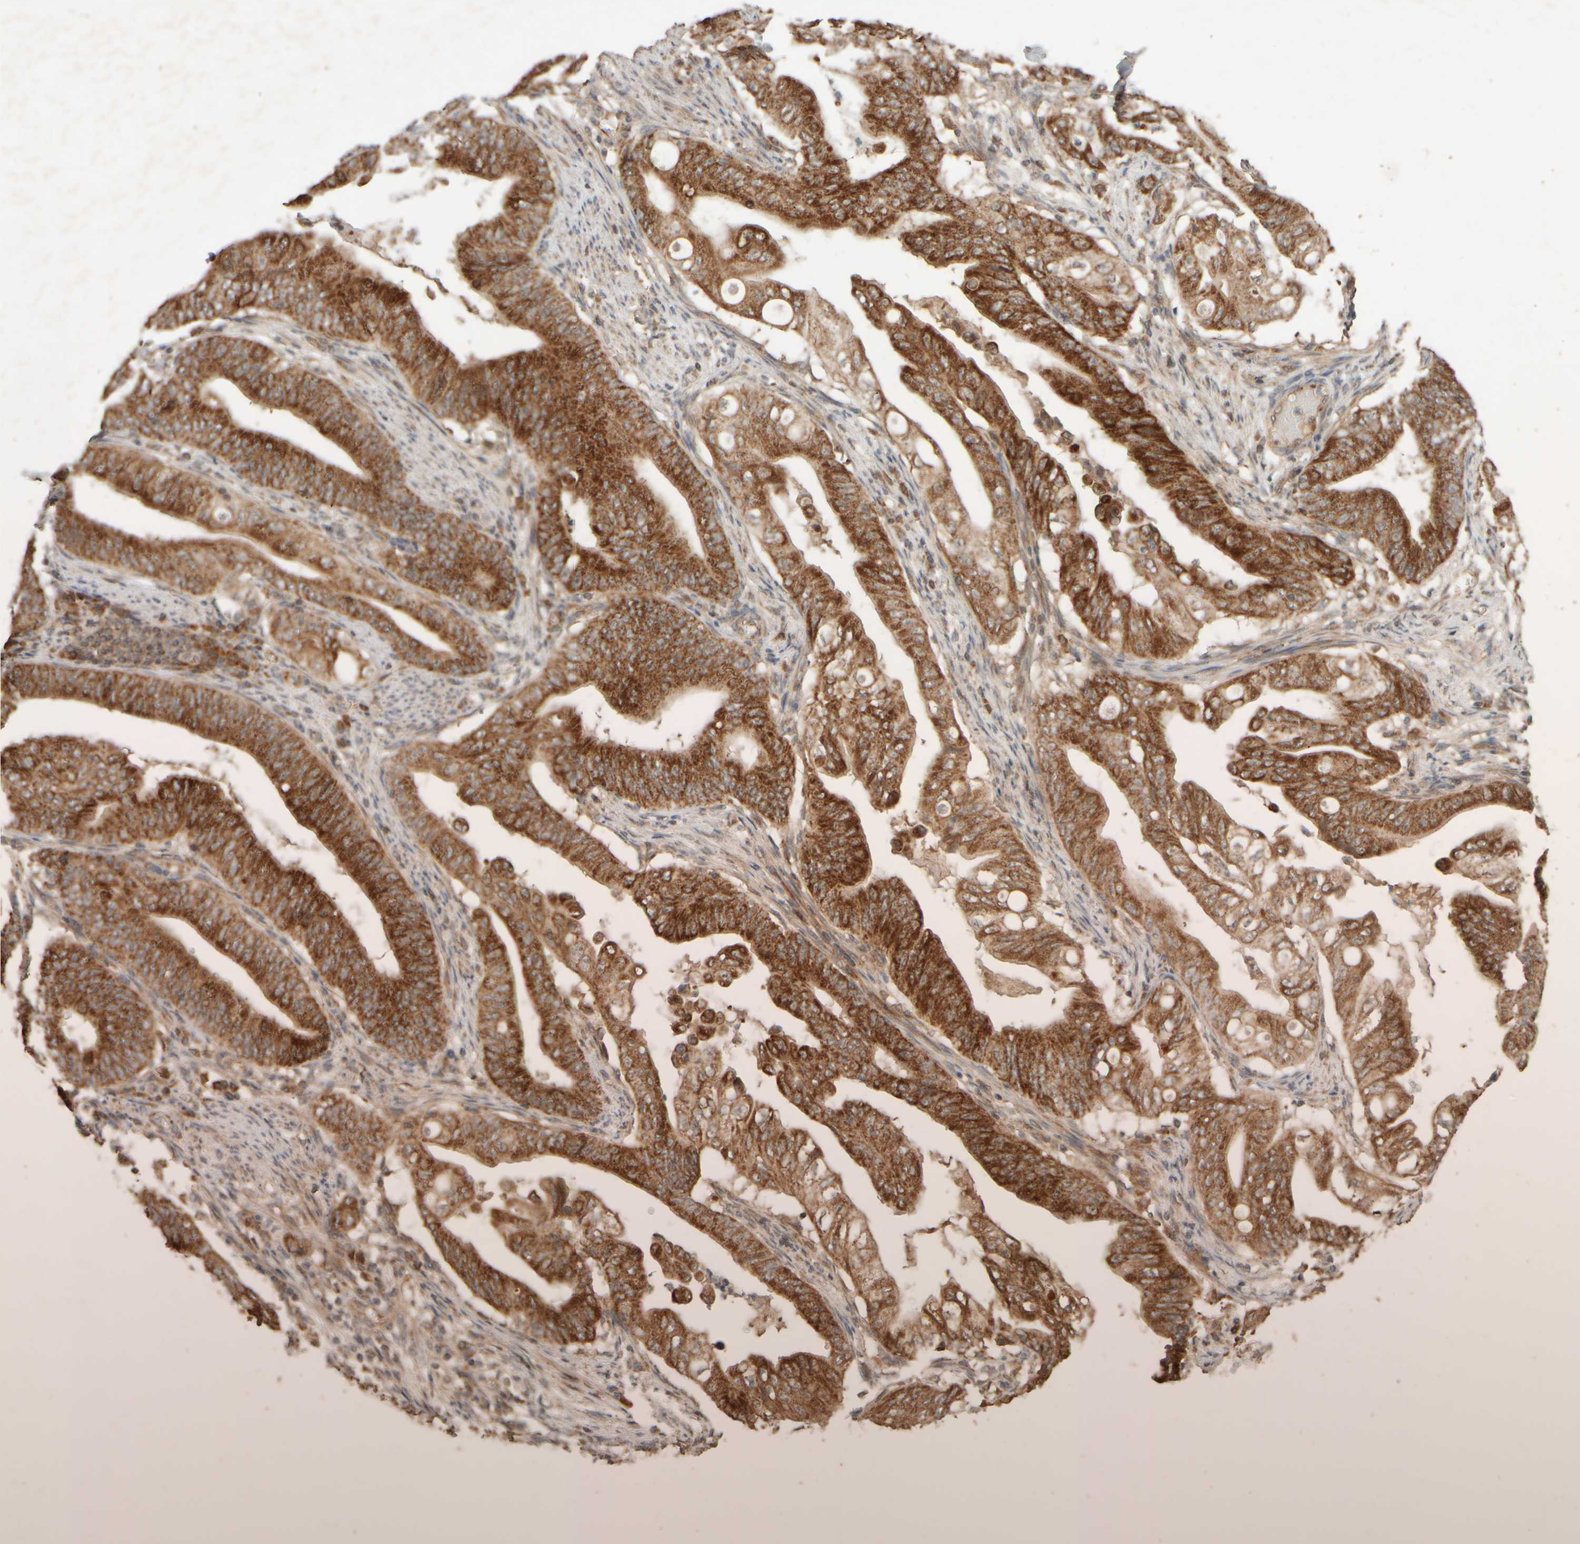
{"staining": {"intensity": "strong", "quantity": ">75%", "location": "cytoplasmic/membranous"}, "tissue": "stomach cancer", "cell_type": "Tumor cells", "image_type": "cancer", "snomed": [{"axis": "morphology", "description": "Adenocarcinoma, NOS"}, {"axis": "topography", "description": "Stomach"}], "caption": "Immunohistochemistry (IHC) (DAB (3,3'-diaminobenzidine)) staining of stomach adenocarcinoma exhibits strong cytoplasmic/membranous protein staining in about >75% of tumor cells.", "gene": "EIF2B3", "patient": {"sex": "female", "age": 73}}